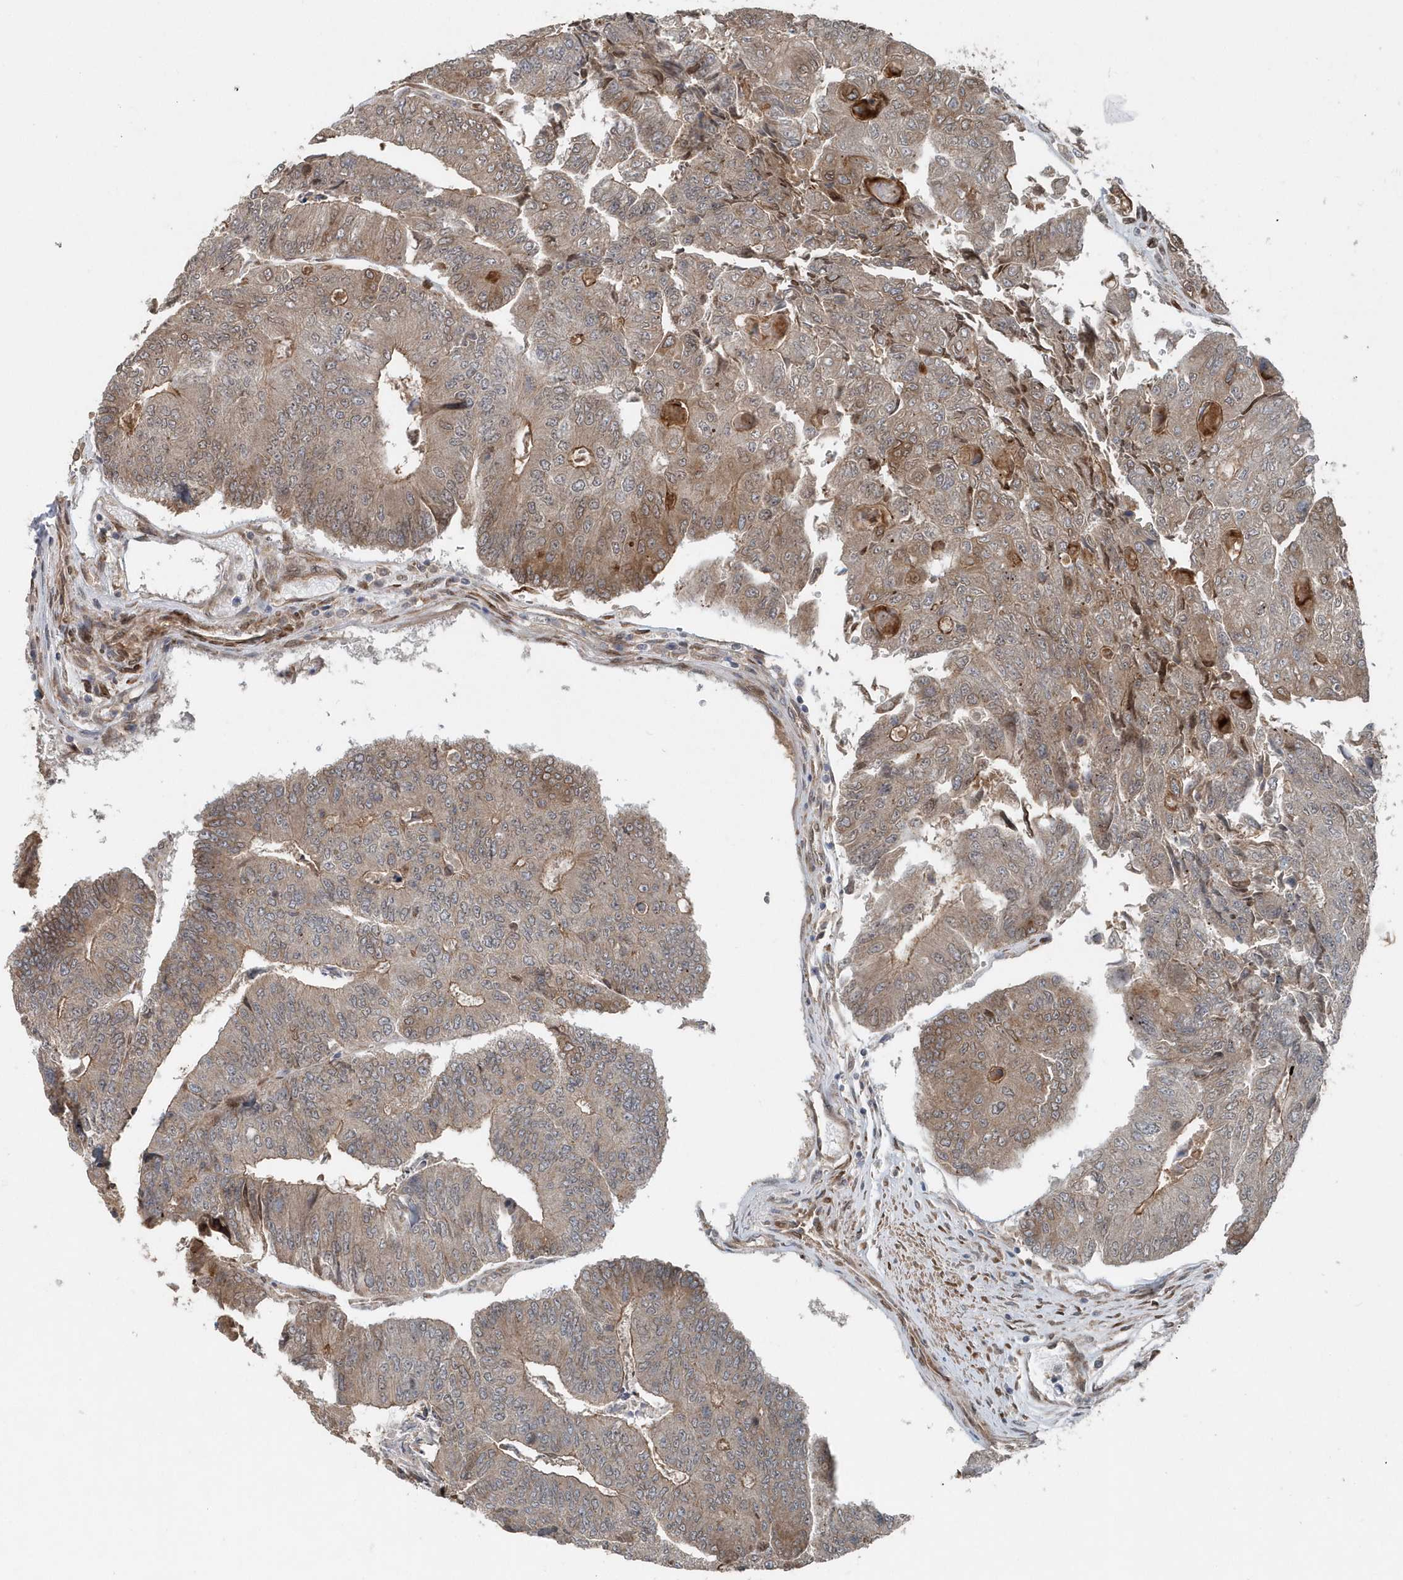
{"staining": {"intensity": "moderate", "quantity": "<25%", "location": "cytoplasmic/membranous"}, "tissue": "colorectal cancer", "cell_type": "Tumor cells", "image_type": "cancer", "snomed": [{"axis": "morphology", "description": "Adenocarcinoma, NOS"}, {"axis": "topography", "description": "Colon"}], "caption": "A high-resolution histopathology image shows immunohistochemistry staining of colorectal cancer (adenocarcinoma), which reveals moderate cytoplasmic/membranous staining in approximately <25% of tumor cells.", "gene": "MCC", "patient": {"sex": "female", "age": 67}}